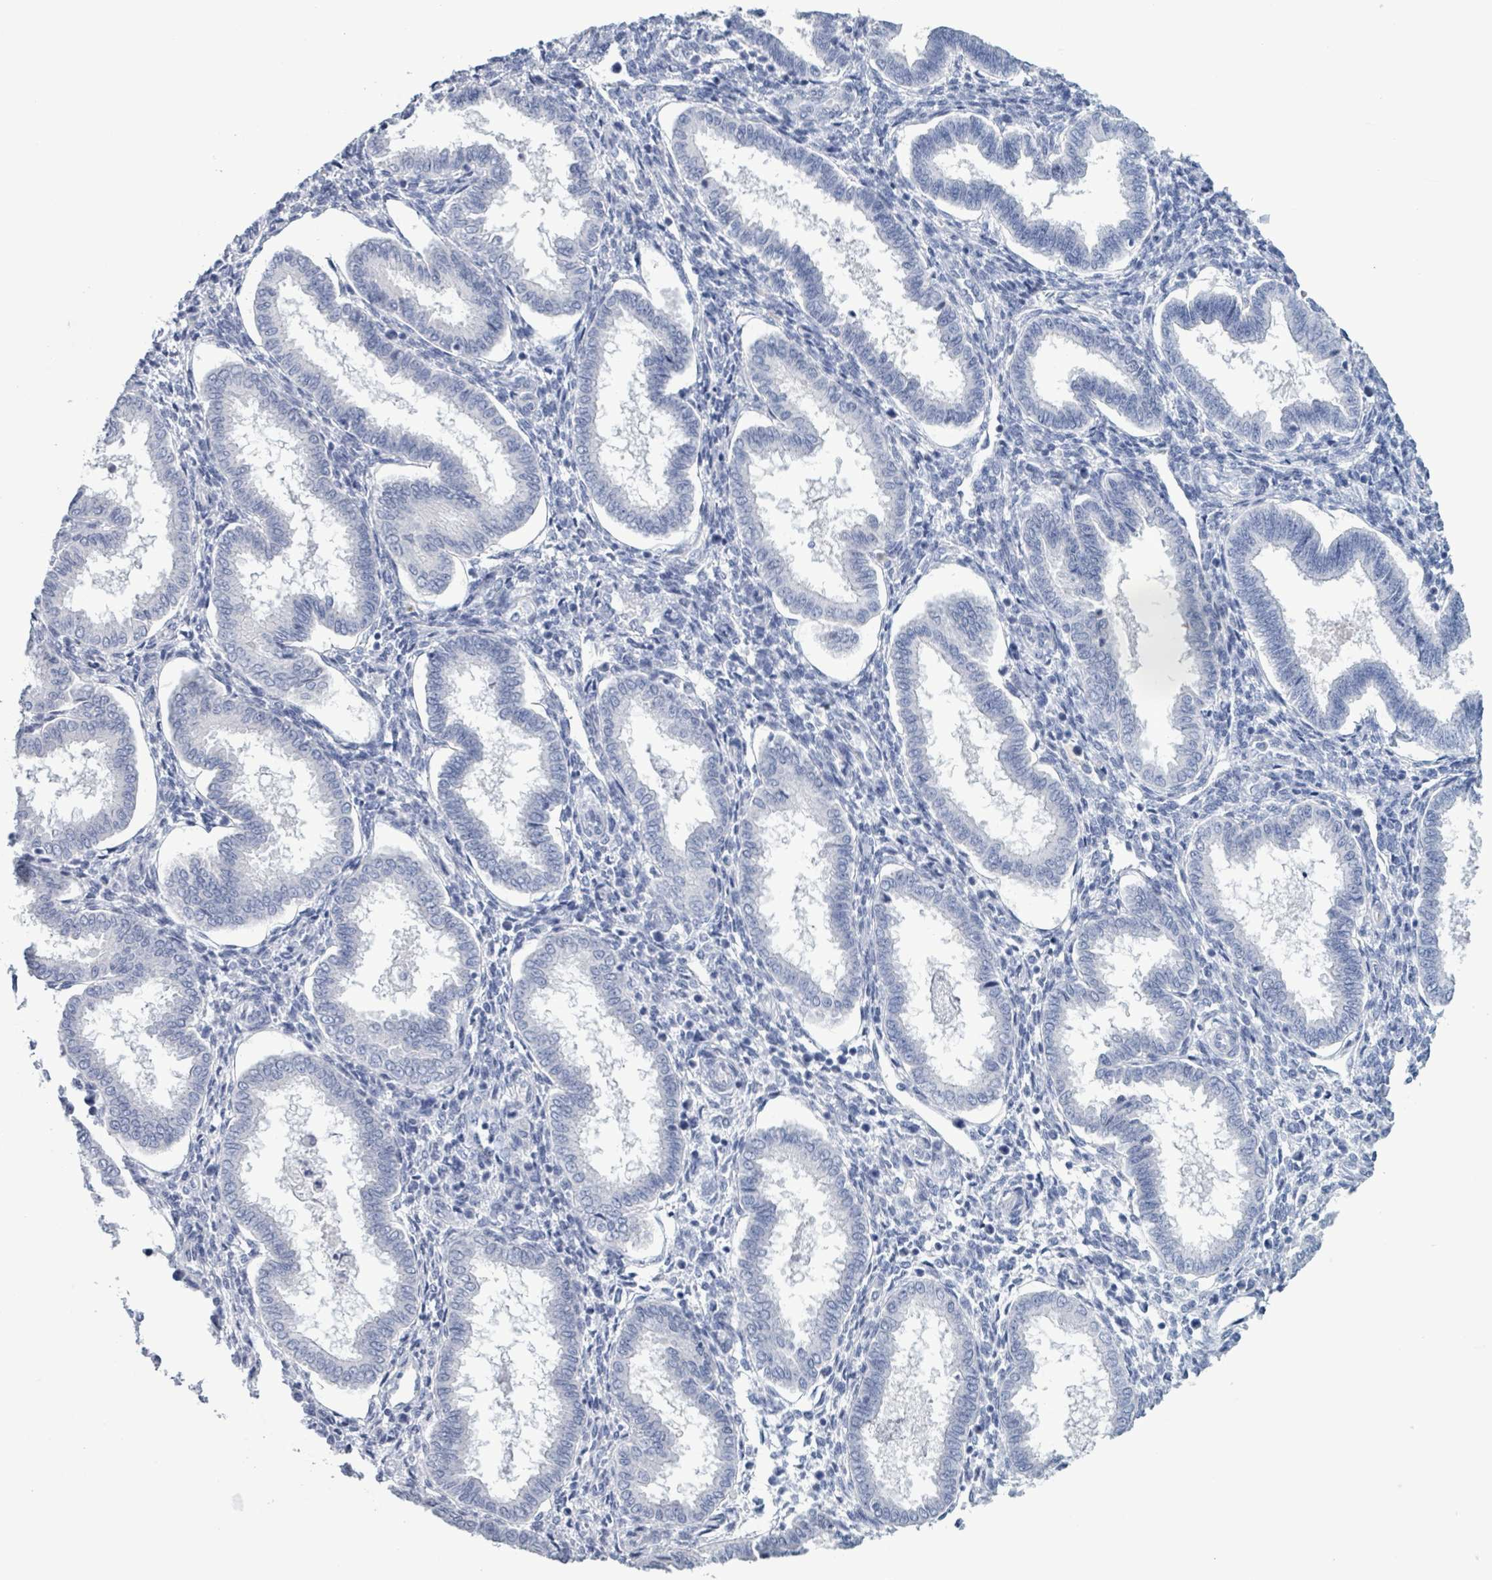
{"staining": {"intensity": "negative", "quantity": "none", "location": "none"}, "tissue": "endometrium", "cell_type": "Cells in endometrial stroma", "image_type": "normal", "snomed": [{"axis": "morphology", "description": "Normal tissue, NOS"}, {"axis": "topography", "description": "Endometrium"}], "caption": "This is an immunohistochemistry (IHC) image of benign human endometrium. There is no staining in cells in endometrial stroma.", "gene": "NKX2", "patient": {"sex": "female", "age": 24}}